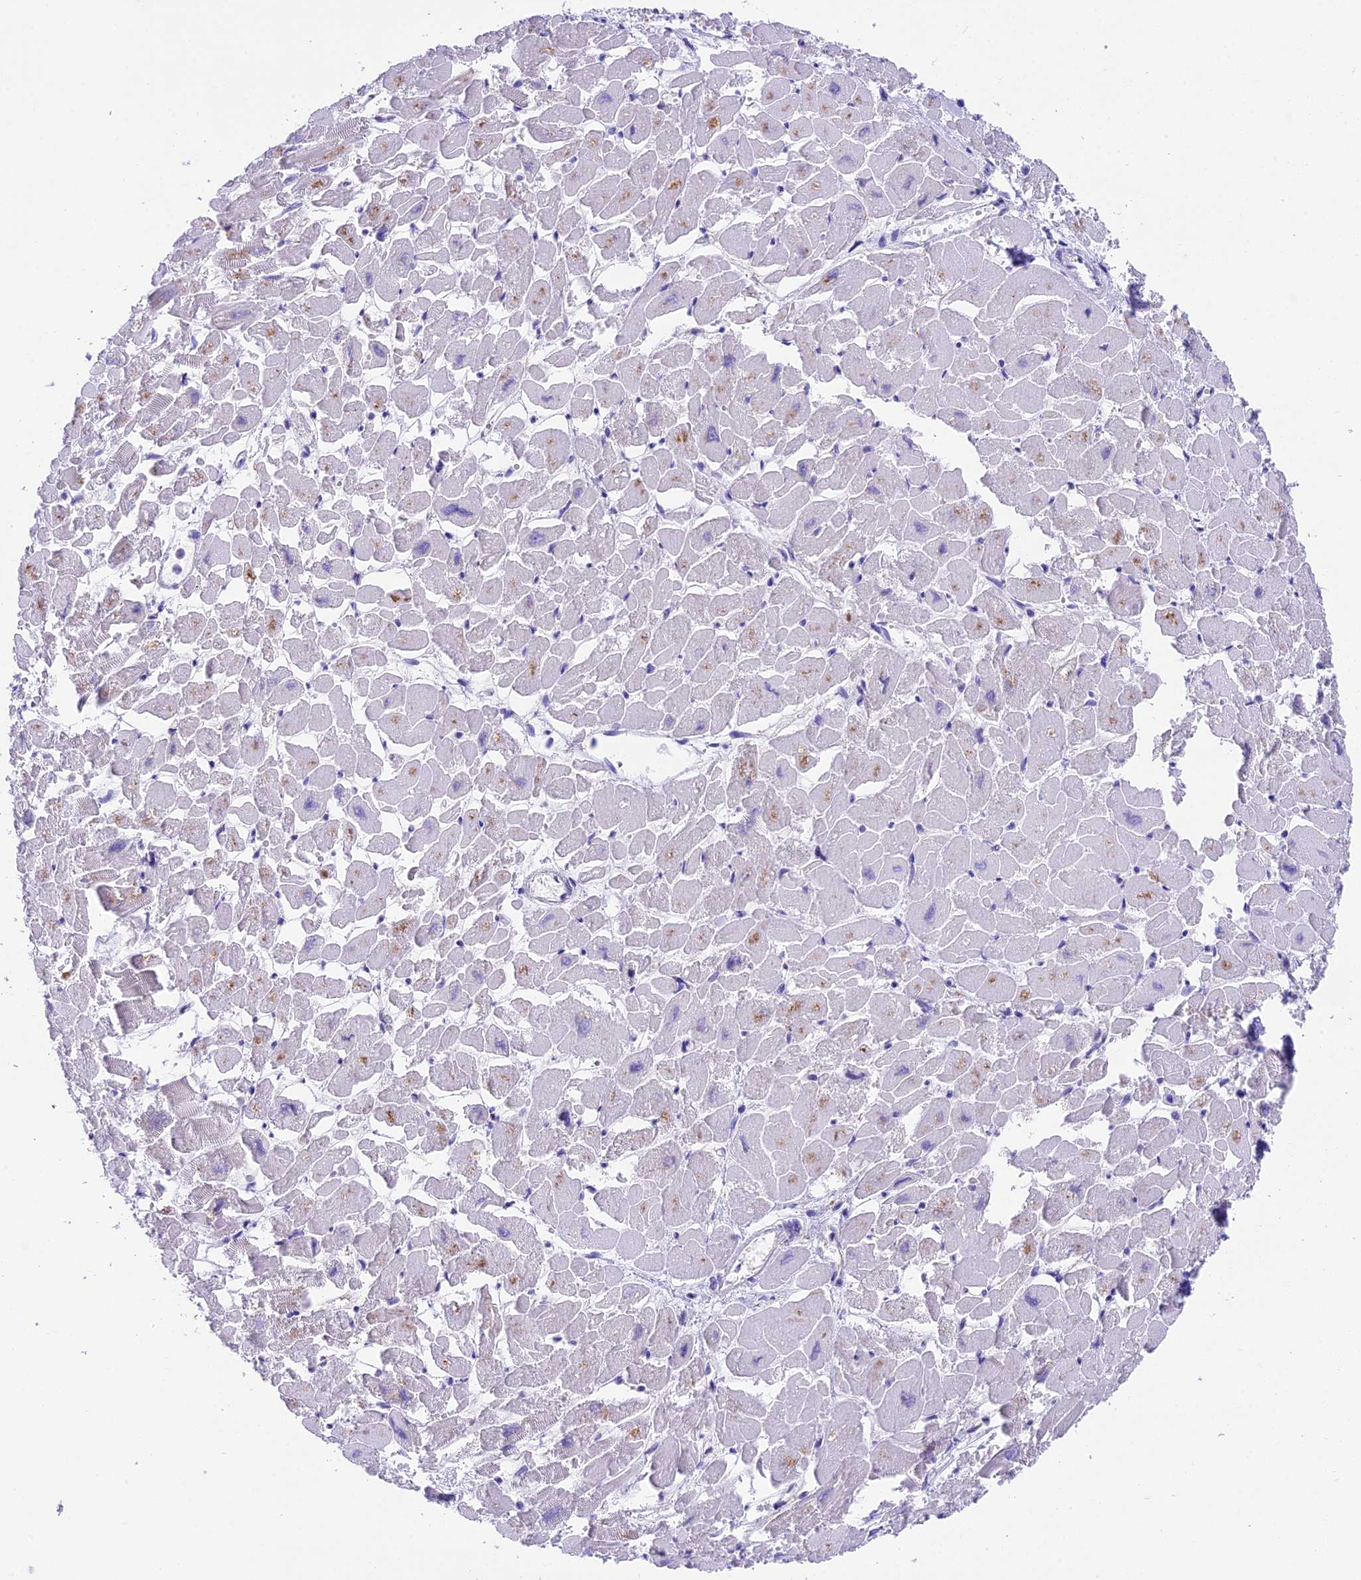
{"staining": {"intensity": "weak", "quantity": "<25%", "location": "cytoplasmic/membranous"}, "tissue": "heart muscle", "cell_type": "Cardiomyocytes", "image_type": "normal", "snomed": [{"axis": "morphology", "description": "Normal tissue, NOS"}, {"axis": "topography", "description": "Heart"}], "caption": "Human heart muscle stained for a protein using IHC exhibits no expression in cardiomyocytes.", "gene": "PRR15", "patient": {"sex": "male", "age": 54}}